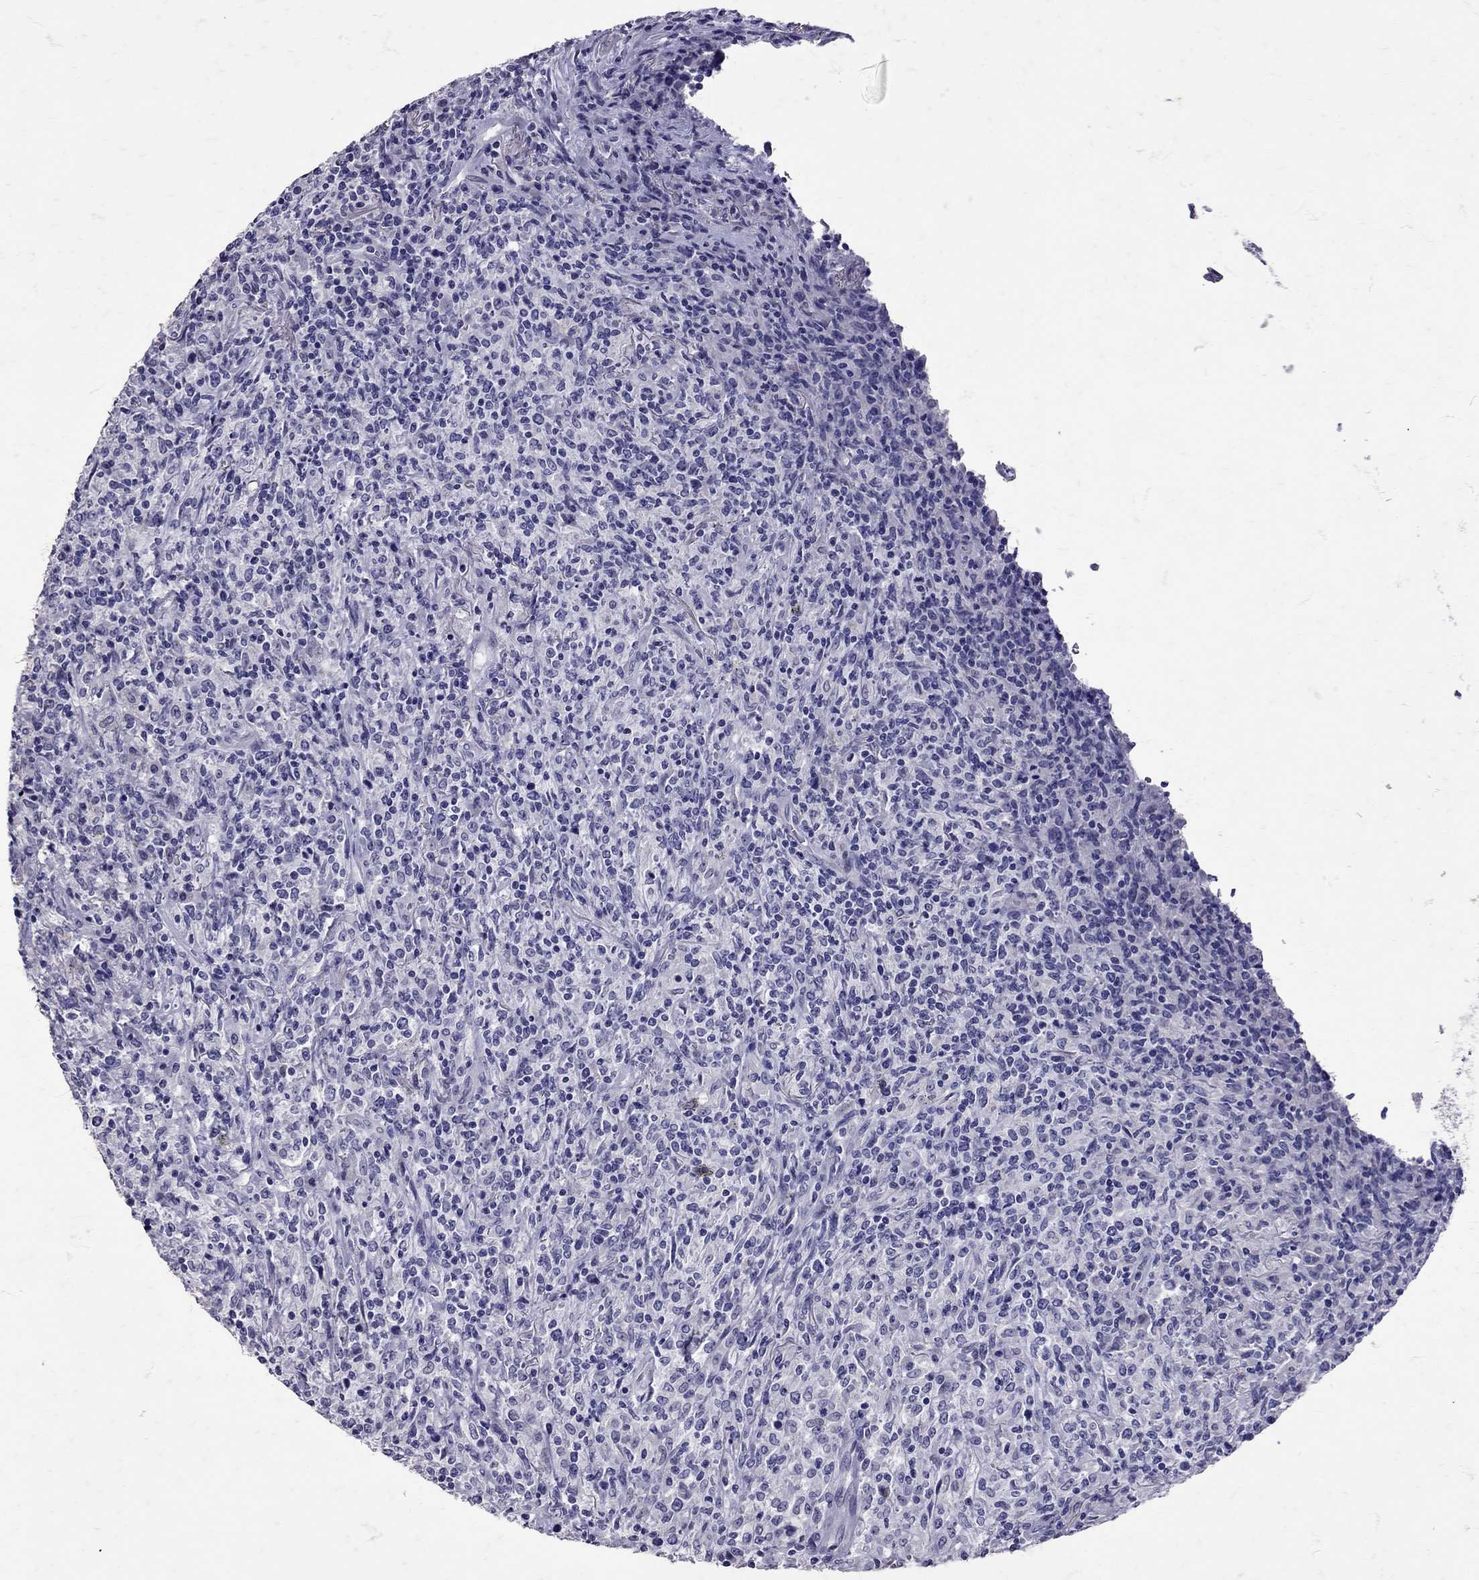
{"staining": {"intensity": "negative", "quantity": "none", "location": "none"}, "tissue": "lymphoma", "cell_type": "Tumor cells", "image_type": "cancer", "snomed": [{"axis": "morphology", "description": "Malignant lymphoma, non-Hodgkin's type, High grade"}, {"axis": "topography", "description": "Lung"}], "caption": "Photomicrograph shows no protein positivity in tumor cells of high-grade malignant lymphoma, non-Hodgkin's type tissue.", "gene": "SST", "patient": {"sex": "male", "age": 79}}